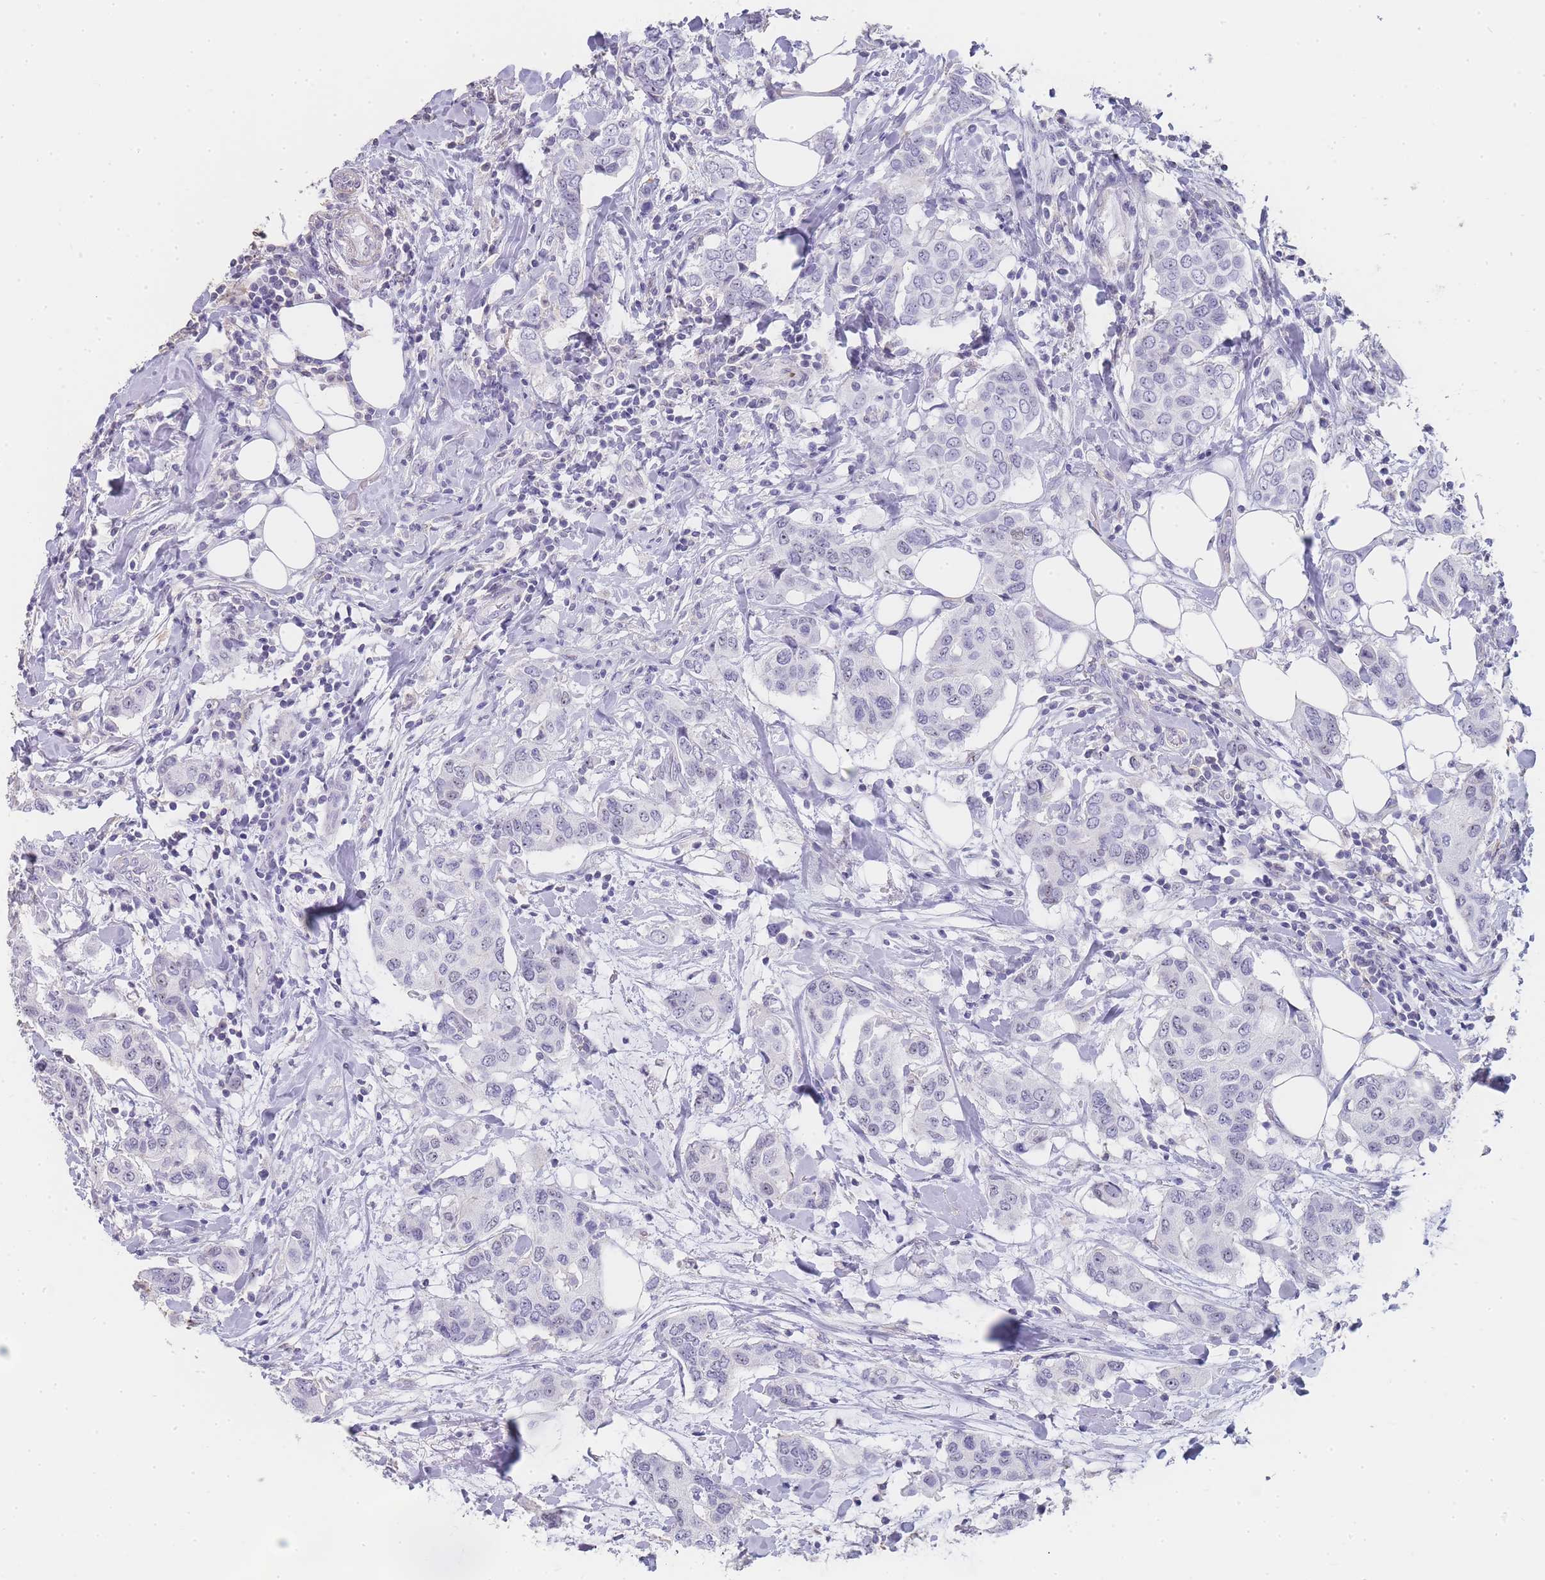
{"staining": {"intensity": "negative", "quantity": "none", "location": "none"}, "tissue": "breast cancer", "cell_type": "Tumor cells", "image_type": "cancer", "snomed": [{"axis": "morphology", "description": "Lobular carcinoma"}, {"axis": "topography", "description": "Breast"}], "caption": "Human breast cancer (lobular carcinoma) stained for a protein using immunohistochemistry shows no staining in tumor cells.", "gene": "NOP14", "patient": {"sex": "female", "age": 51}}